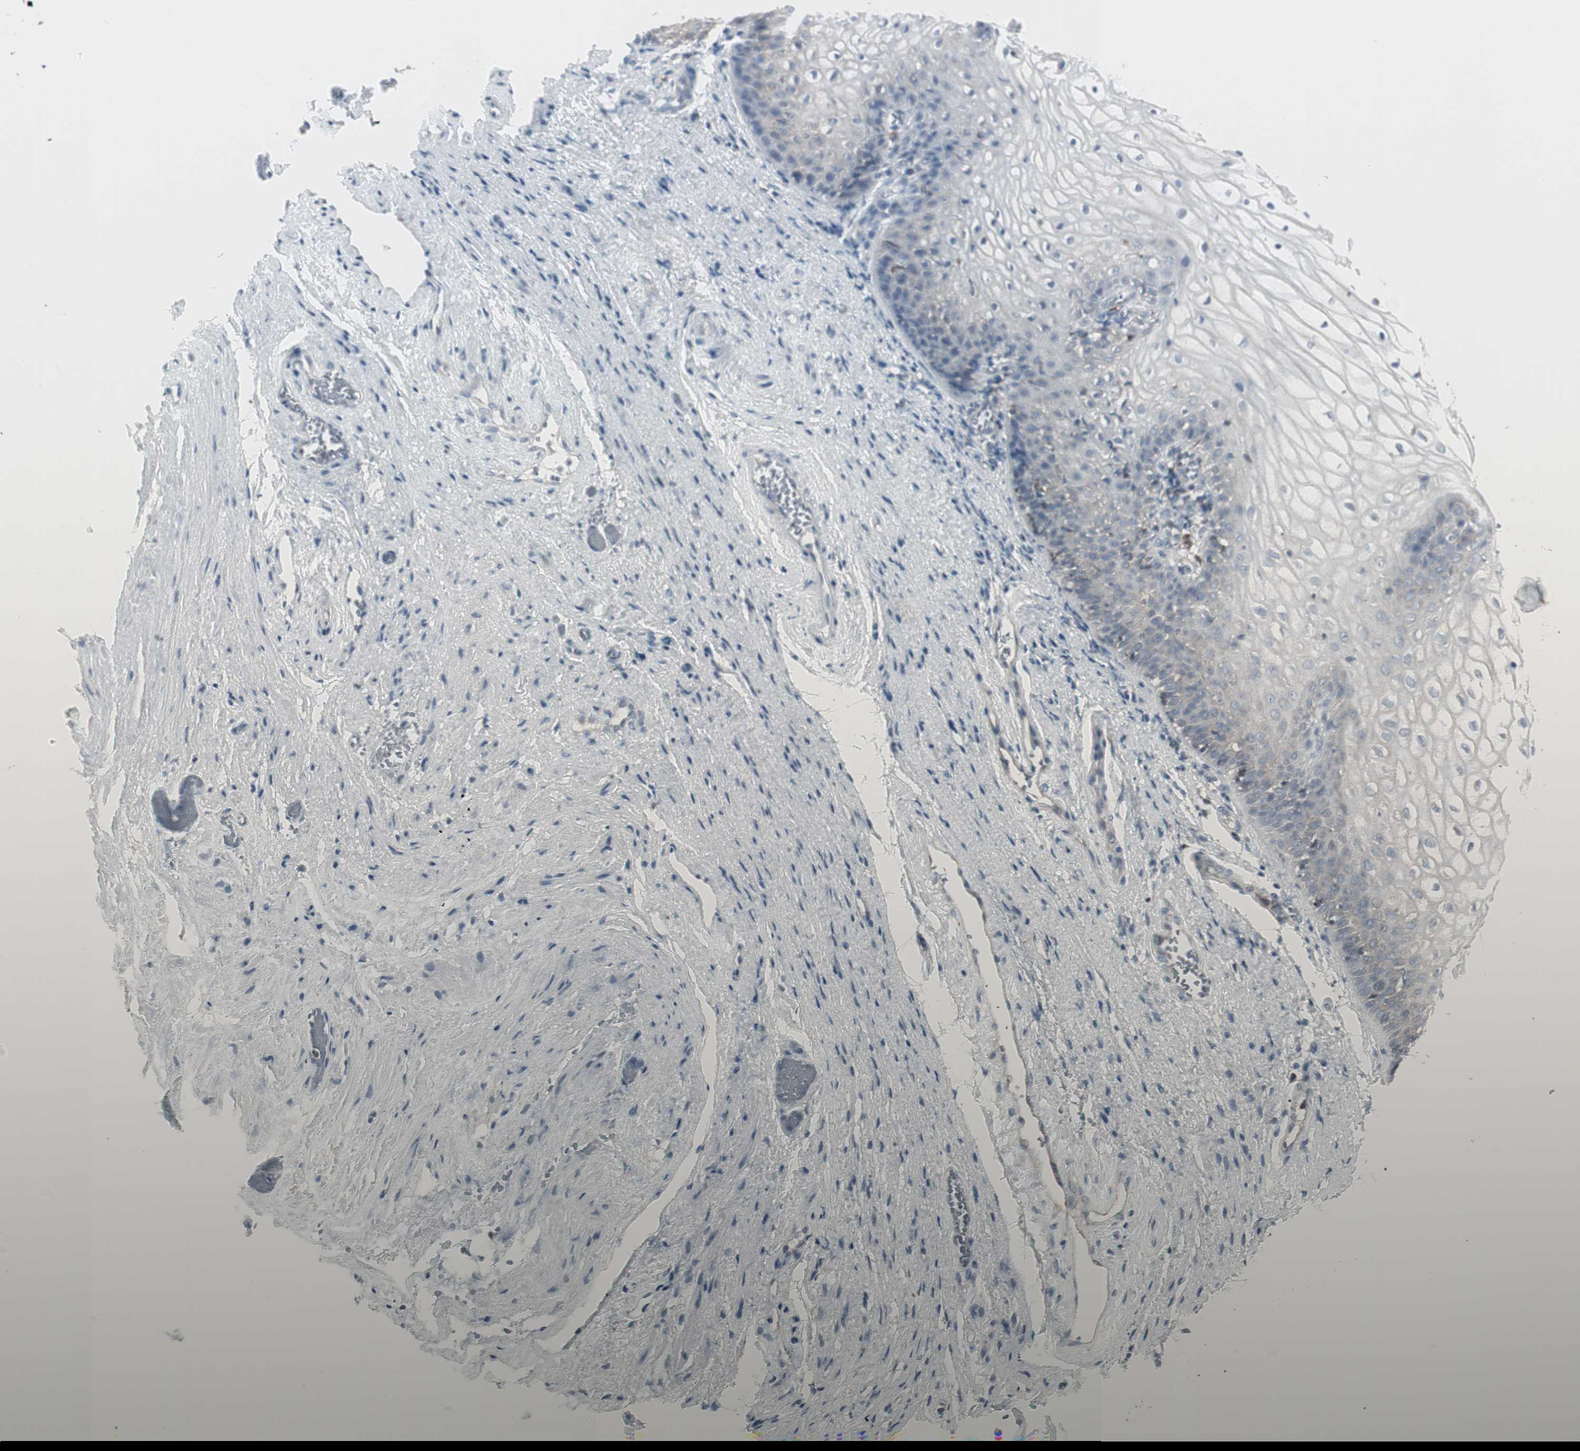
{"staining": {"intensity": "negative", "quantity": "none", "location": "none"}, "tissue": "vagina", "cell_type": "Squamous epithelial cells", "image_type": "normal", "snomed": [{"axis": "morphology", "description": "Normal tissue, NOS"}, {"axis": "topography", "description": "Vagina"}], "caption": "Vagina stained for a protein using immunohistochemistry shows no positivity squamous epithelial cells.", "gene": "MAP4K4", "patient": {"sex": "female", "age": 34}}